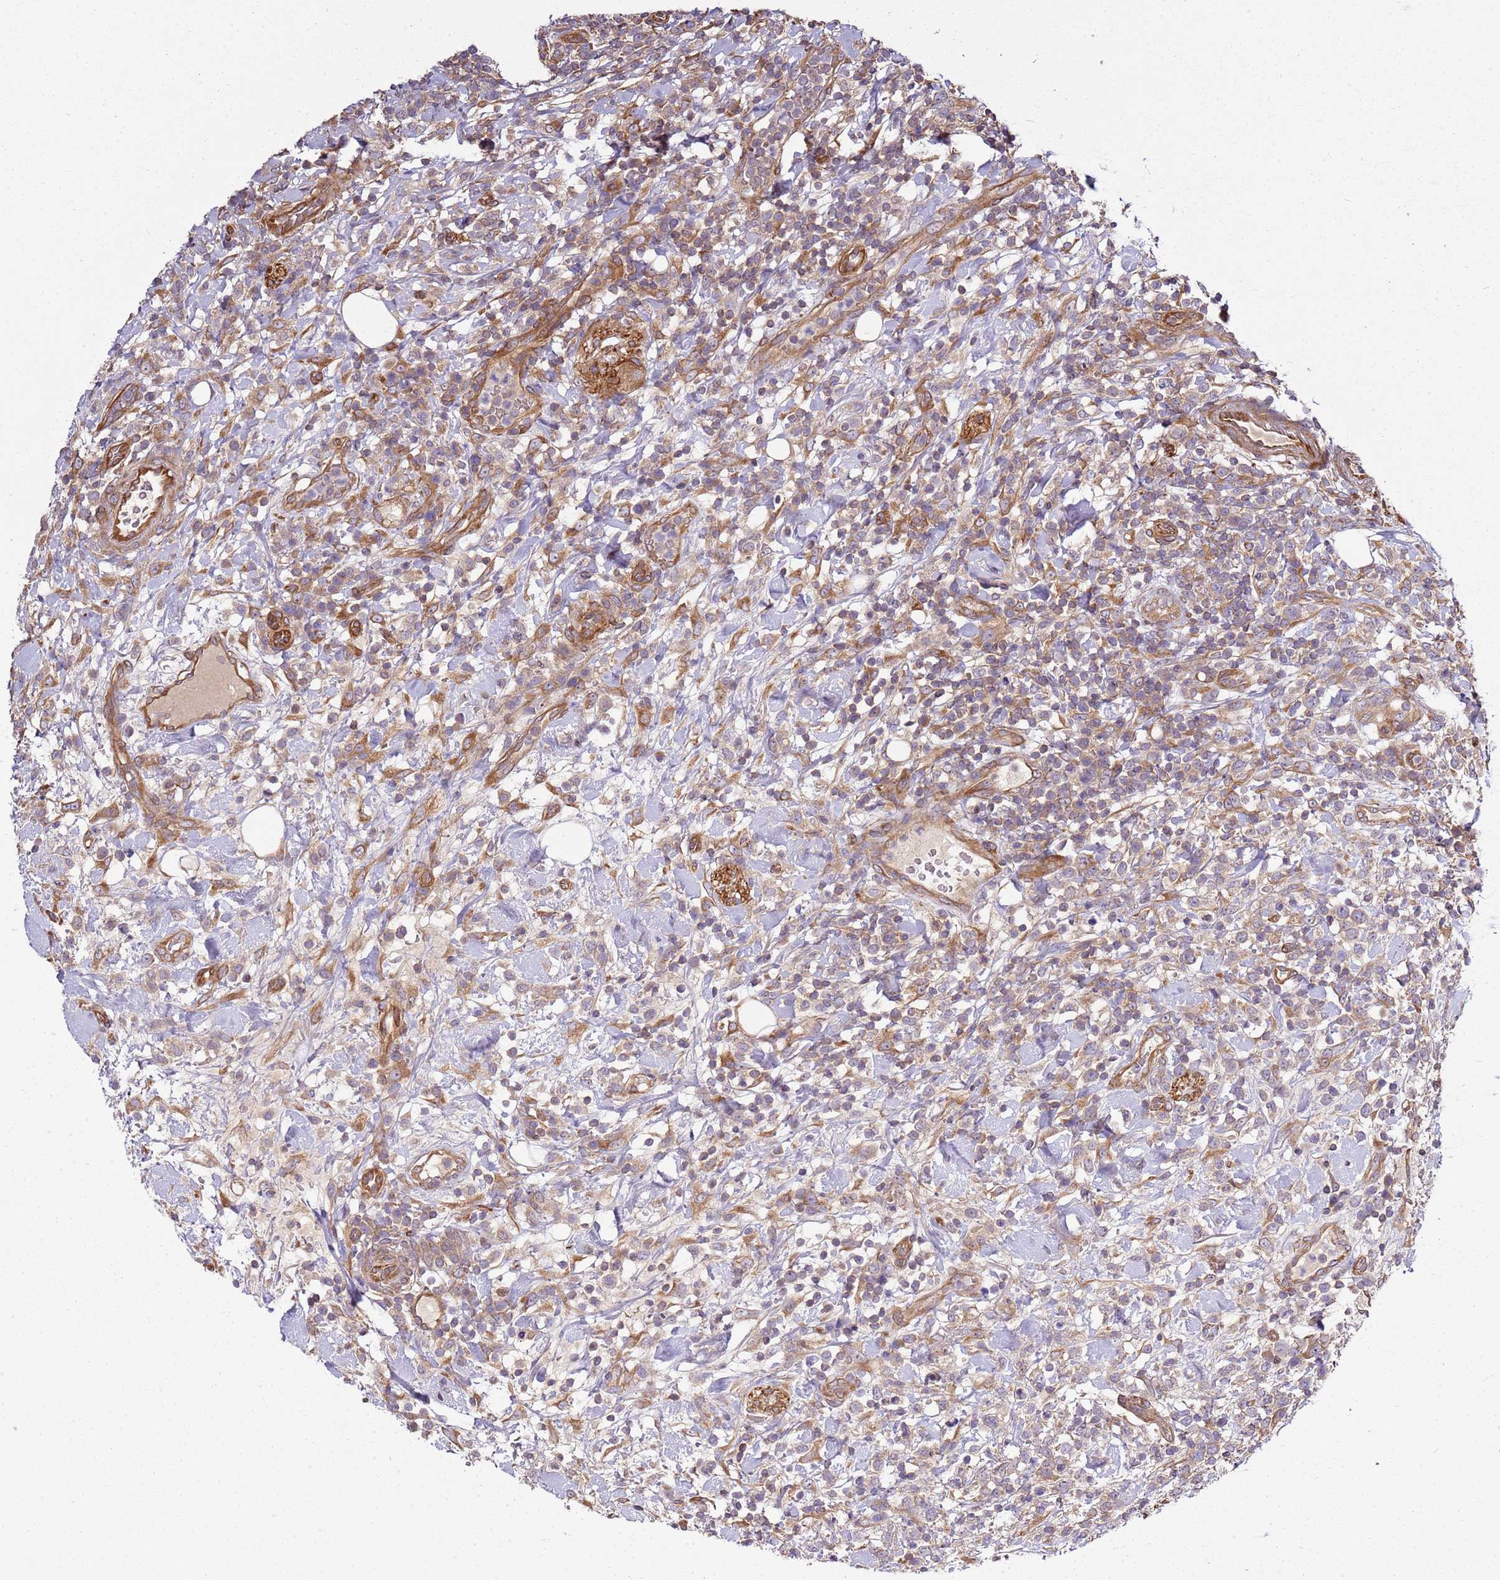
{"staining": {"intensity": "moderate", "quantity": "<25%", "location": "cytoplasmic/membranous"}, "tissue": "lymphoma", "cell_type": "Tumor cells", "image_type": "cancer", "snomed": [{"axis": "morphology", "description": "Malignant lymphoma, non-Hodgkin's type, High grade"}, {"axis": "topography", "description": "Colon"}], "caption": "Lymphoma stained with a protein marker shows moderate staining in tumor cells.", "gene": "GNL1", "patient": {"sex": "female", "age": 53}}